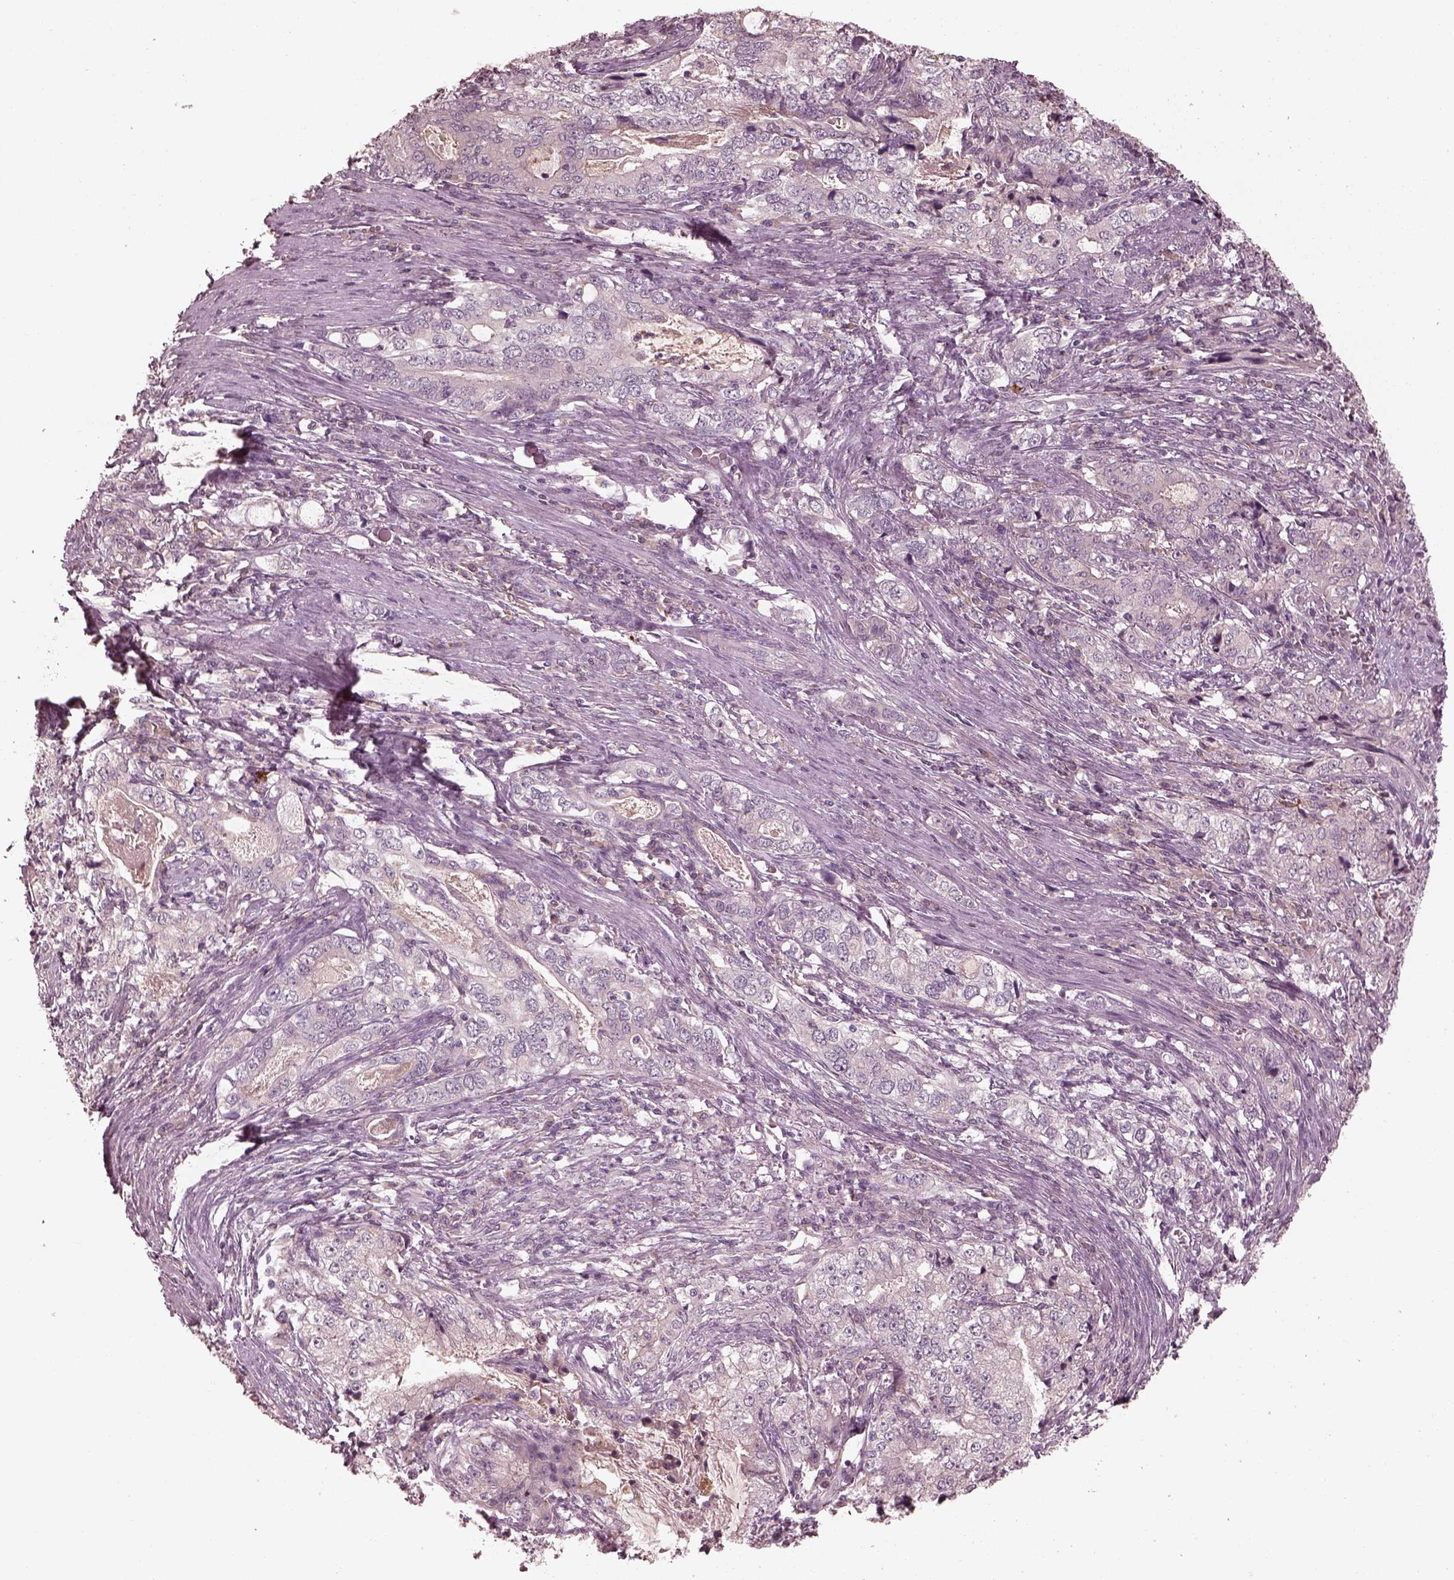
{"staining": {"intensity": "negative", "quantity": "none", "location": "none"}, "tissue": "stomach cancer", "cell_type": "Tumor cells", "image_type": "cancer", "snomed": [{"axis": "morphology", "description": "Adenocarcinoma, NOS"}, {"axis": "topography", "description": "Stomach, lower"}], "caption": "The IHC micrograph has no significant expression in tumor cells of stomach cancer tissue.", "gene": "VWA5B1", "patient": {"sex": "female", "age": 72}}